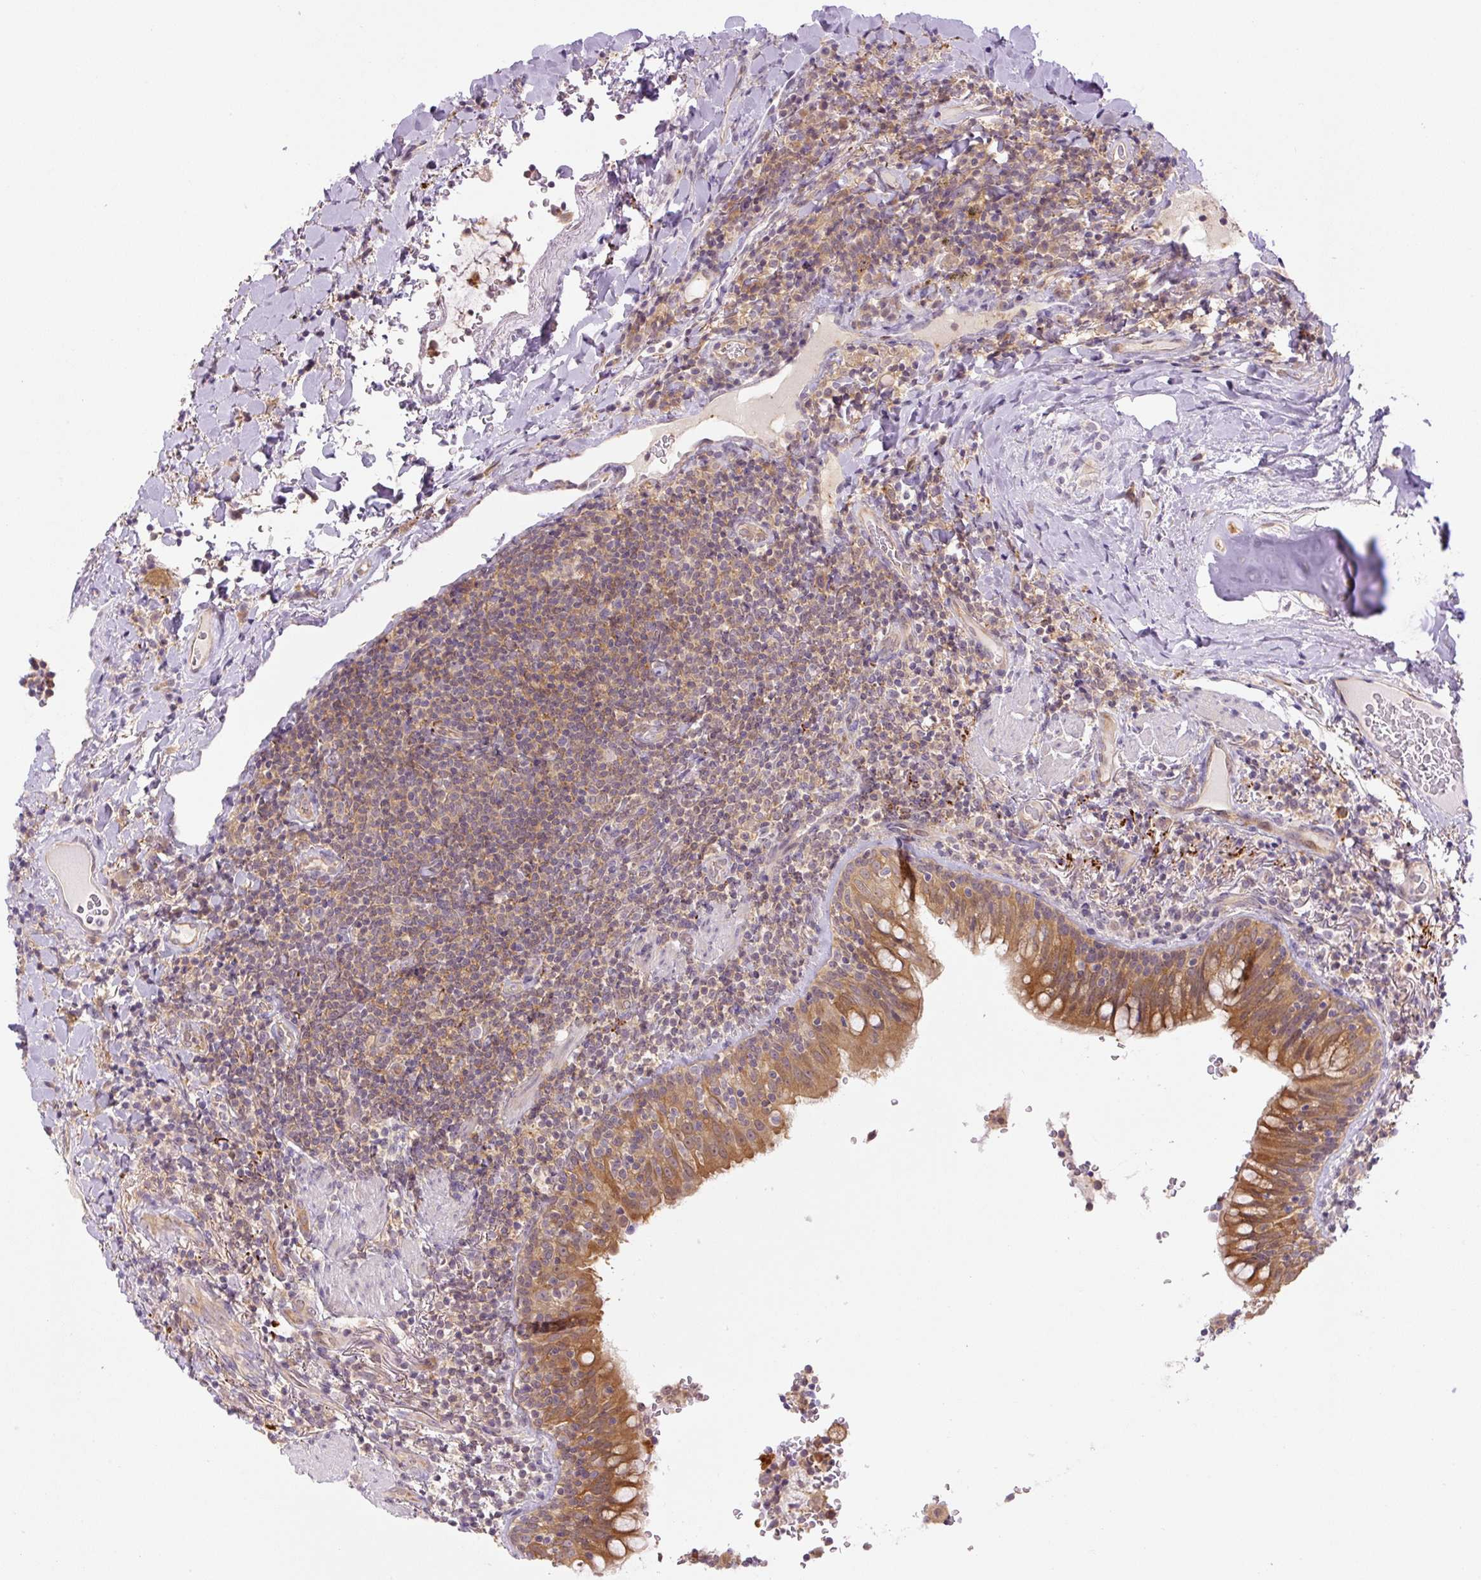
{"staining": {"intensity": "weak", "quantity": "25%-75%", "location": "cytoplasmic/membranous"}, "tissue": "lymphoma", "cell_type": "Tumor cells", "image_type": "cancer", "snomed": [{"axis": "morphology", "description": "Malignant lymphoma, non-Hodgkin's type, Low grade"}, {"axis": "topography", "description": "Lung"}], "caption": "This micrograph reveals immunohistochemistry (IHC) staining of human low-grade malignant lymphoma, non-Hodgkin's type, with low weak cytoplasmic/membranous expression in about 25%-75% of tumor cells.", "gene": "SPSB2", "patient": {"sex": "female", "age": 71}}